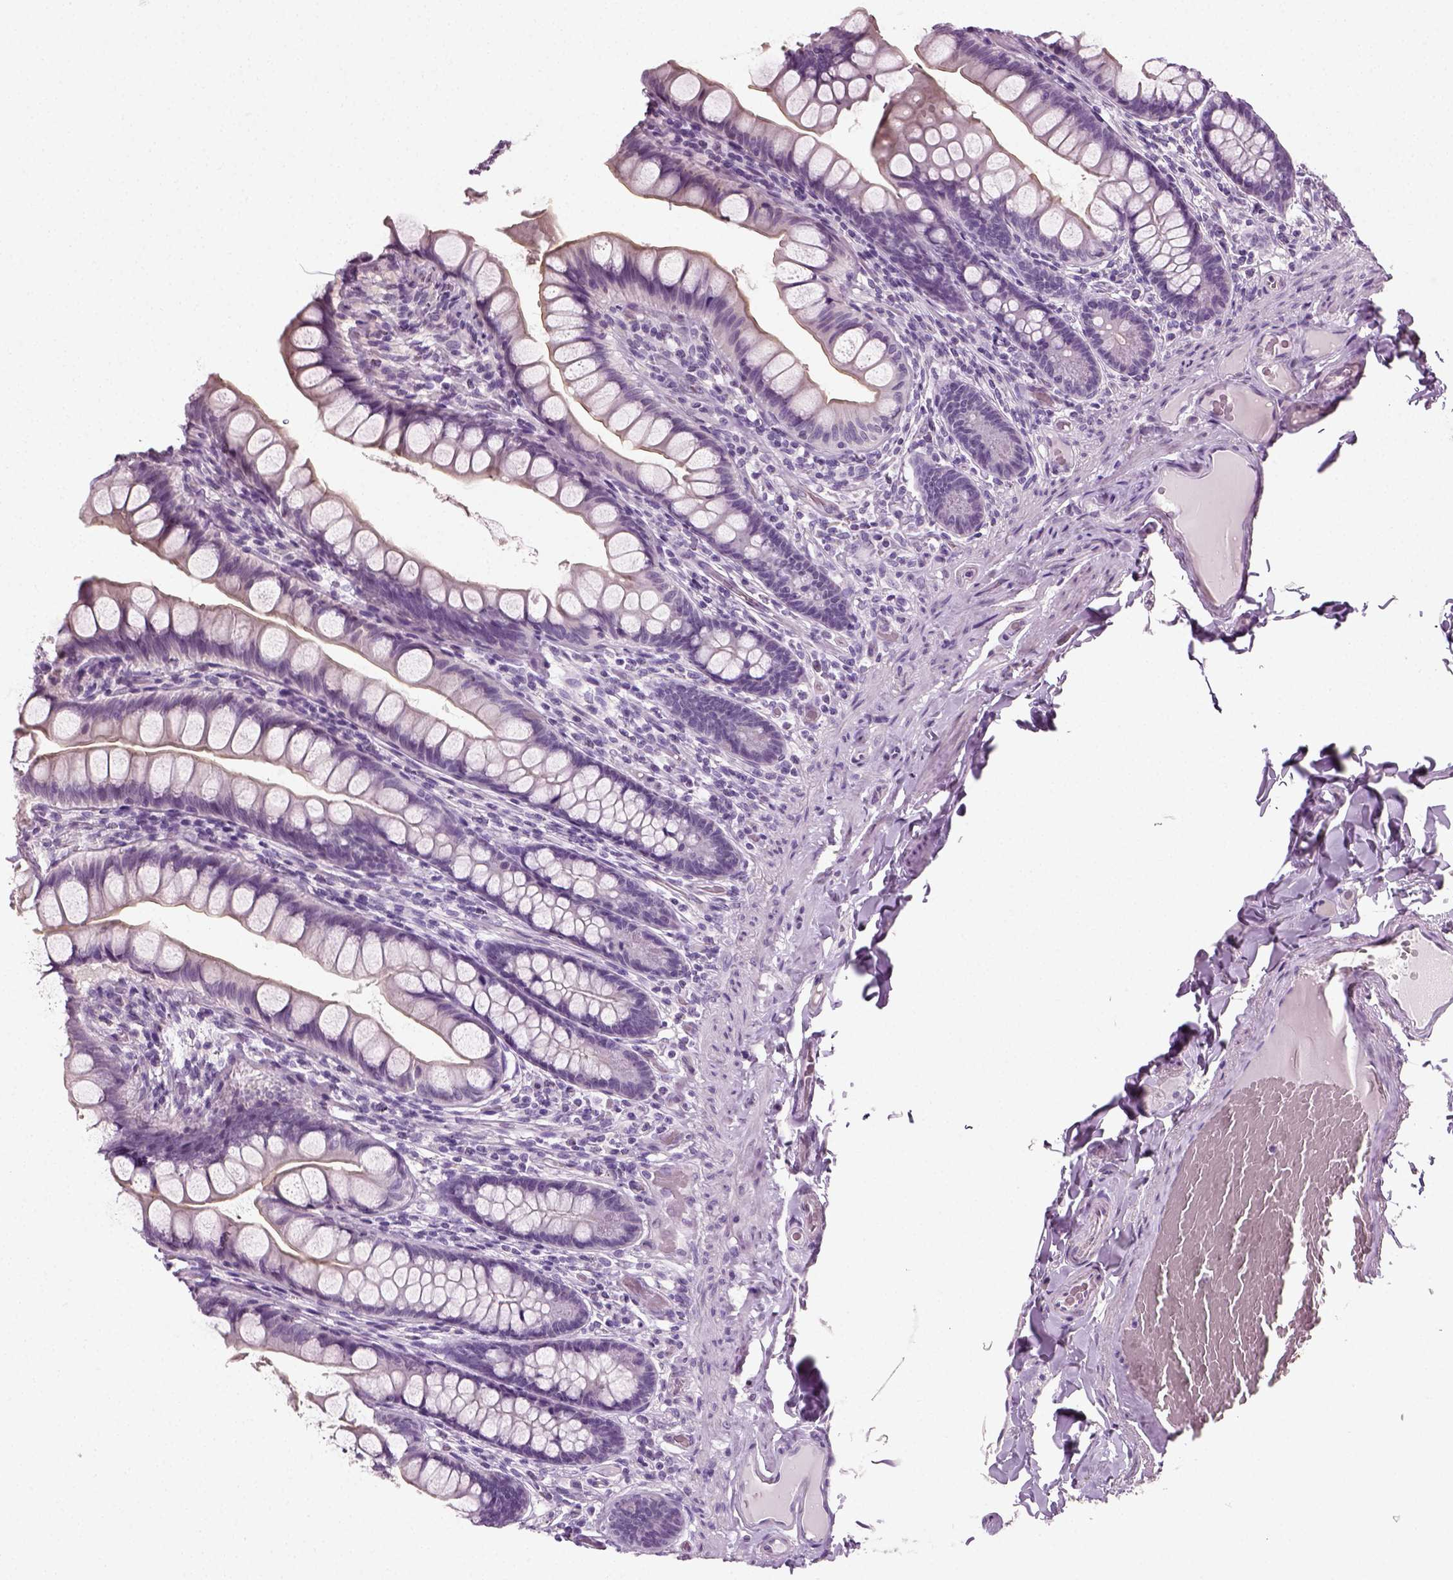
{"staining": {"intensity": "negative", "quantity": "none", "location": "none"}, "tissue": "small intestine", "cell_type": "Glandular cells", "image_type": "normal", "snomed": [{"axis": "morphology", "description": "Normal tissue, NOS"}, {"axis": "topography", "description": "Small intestine"}], "caption": "Immunohistochemical staining of normal human small intestine reveals no significant expression in glandular cells.", "gene": "SPATA31E1", "patient": {"sex": "male", "age": 70}}